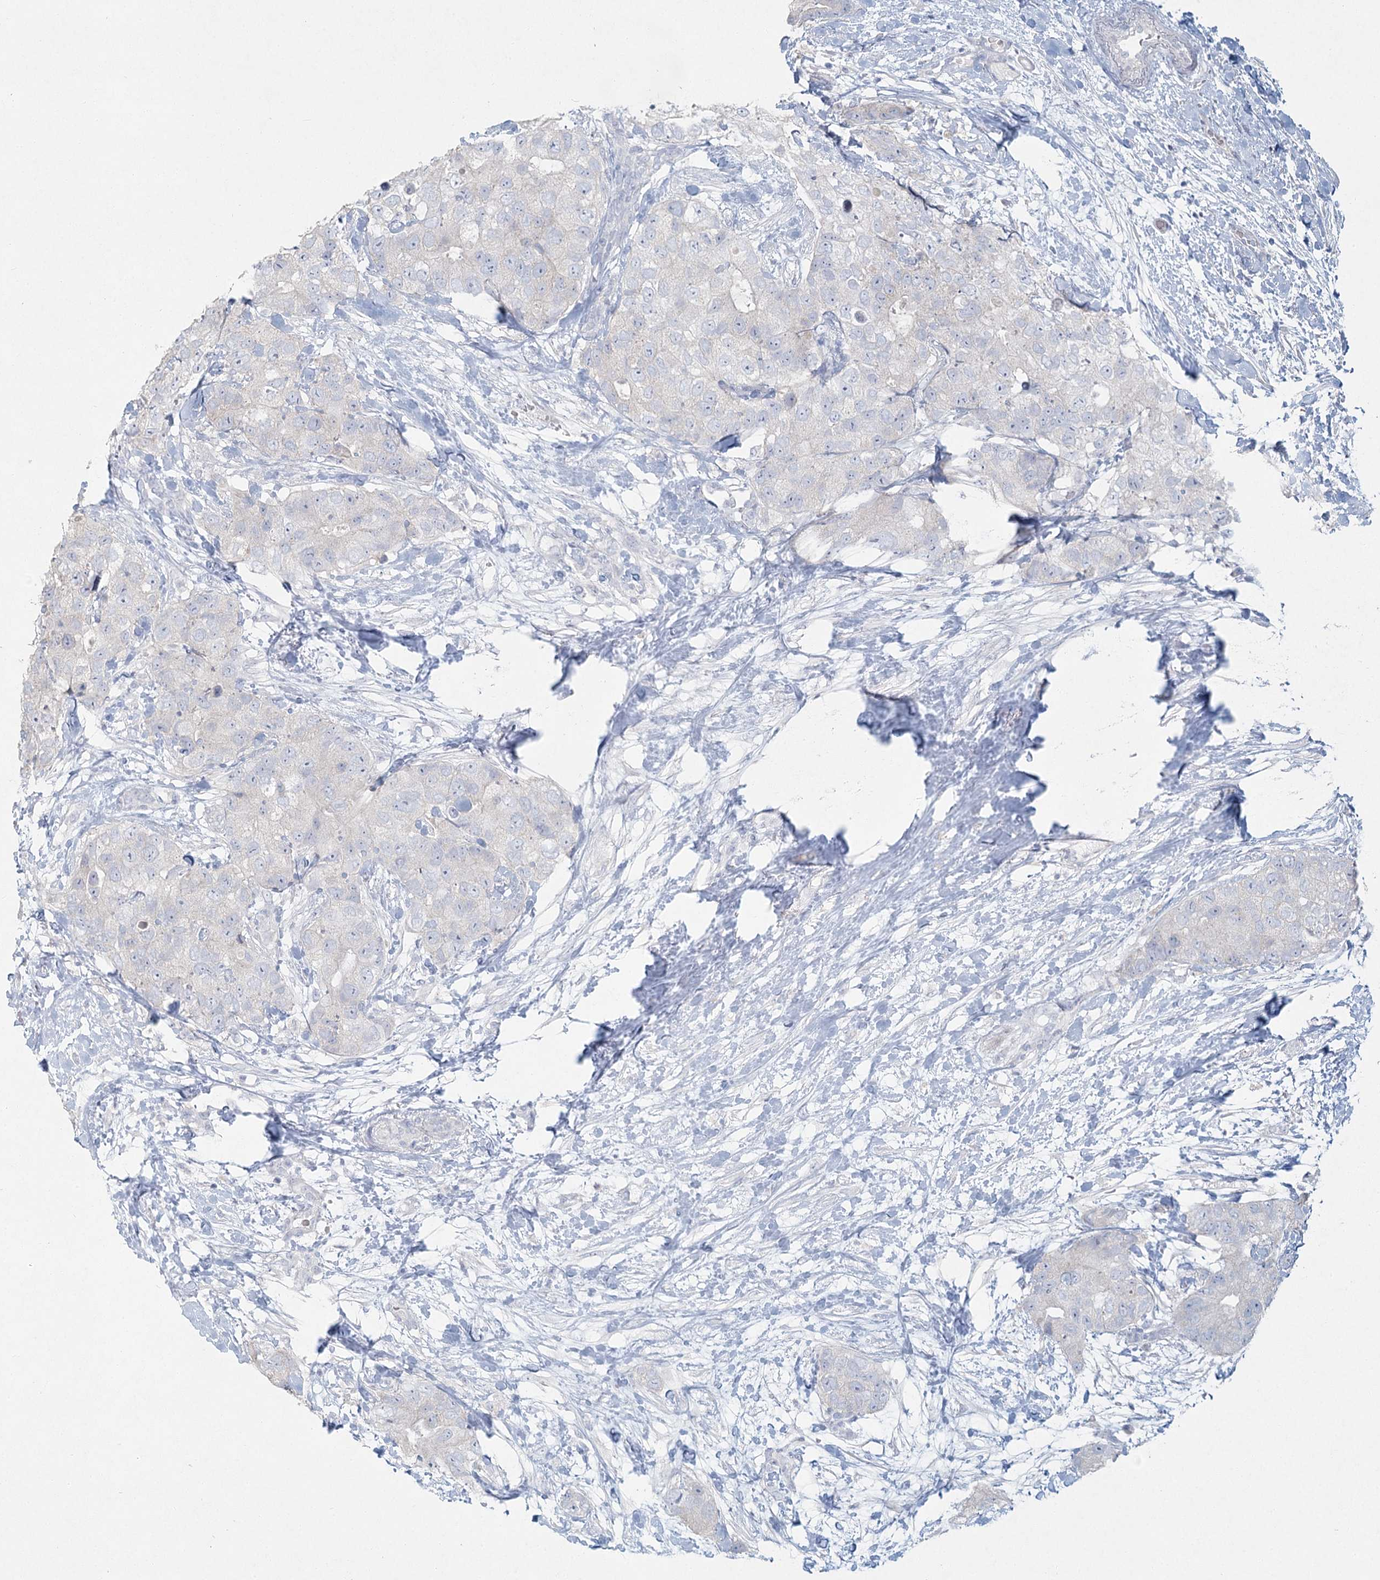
{"staining": {"intensity": "negative", "quantity": "none", "location": "none"}, "tissue": "breast cancer", "cell_type": "Tumor cells", "image_type": "cancer", "snomed": [{"axis": "morphology", "description": "Duct carcinoma"}, {"axis": "topography", "description": "Breast"}], "caption": "Immunohistochemistry histopathology image of human breast cancer (intraductal carcinoma) stained for a protein (brown), which displays no expression in tumor cells.", "gene": "LRP2BP", "patient": {"sex": "female", "age": 62}}